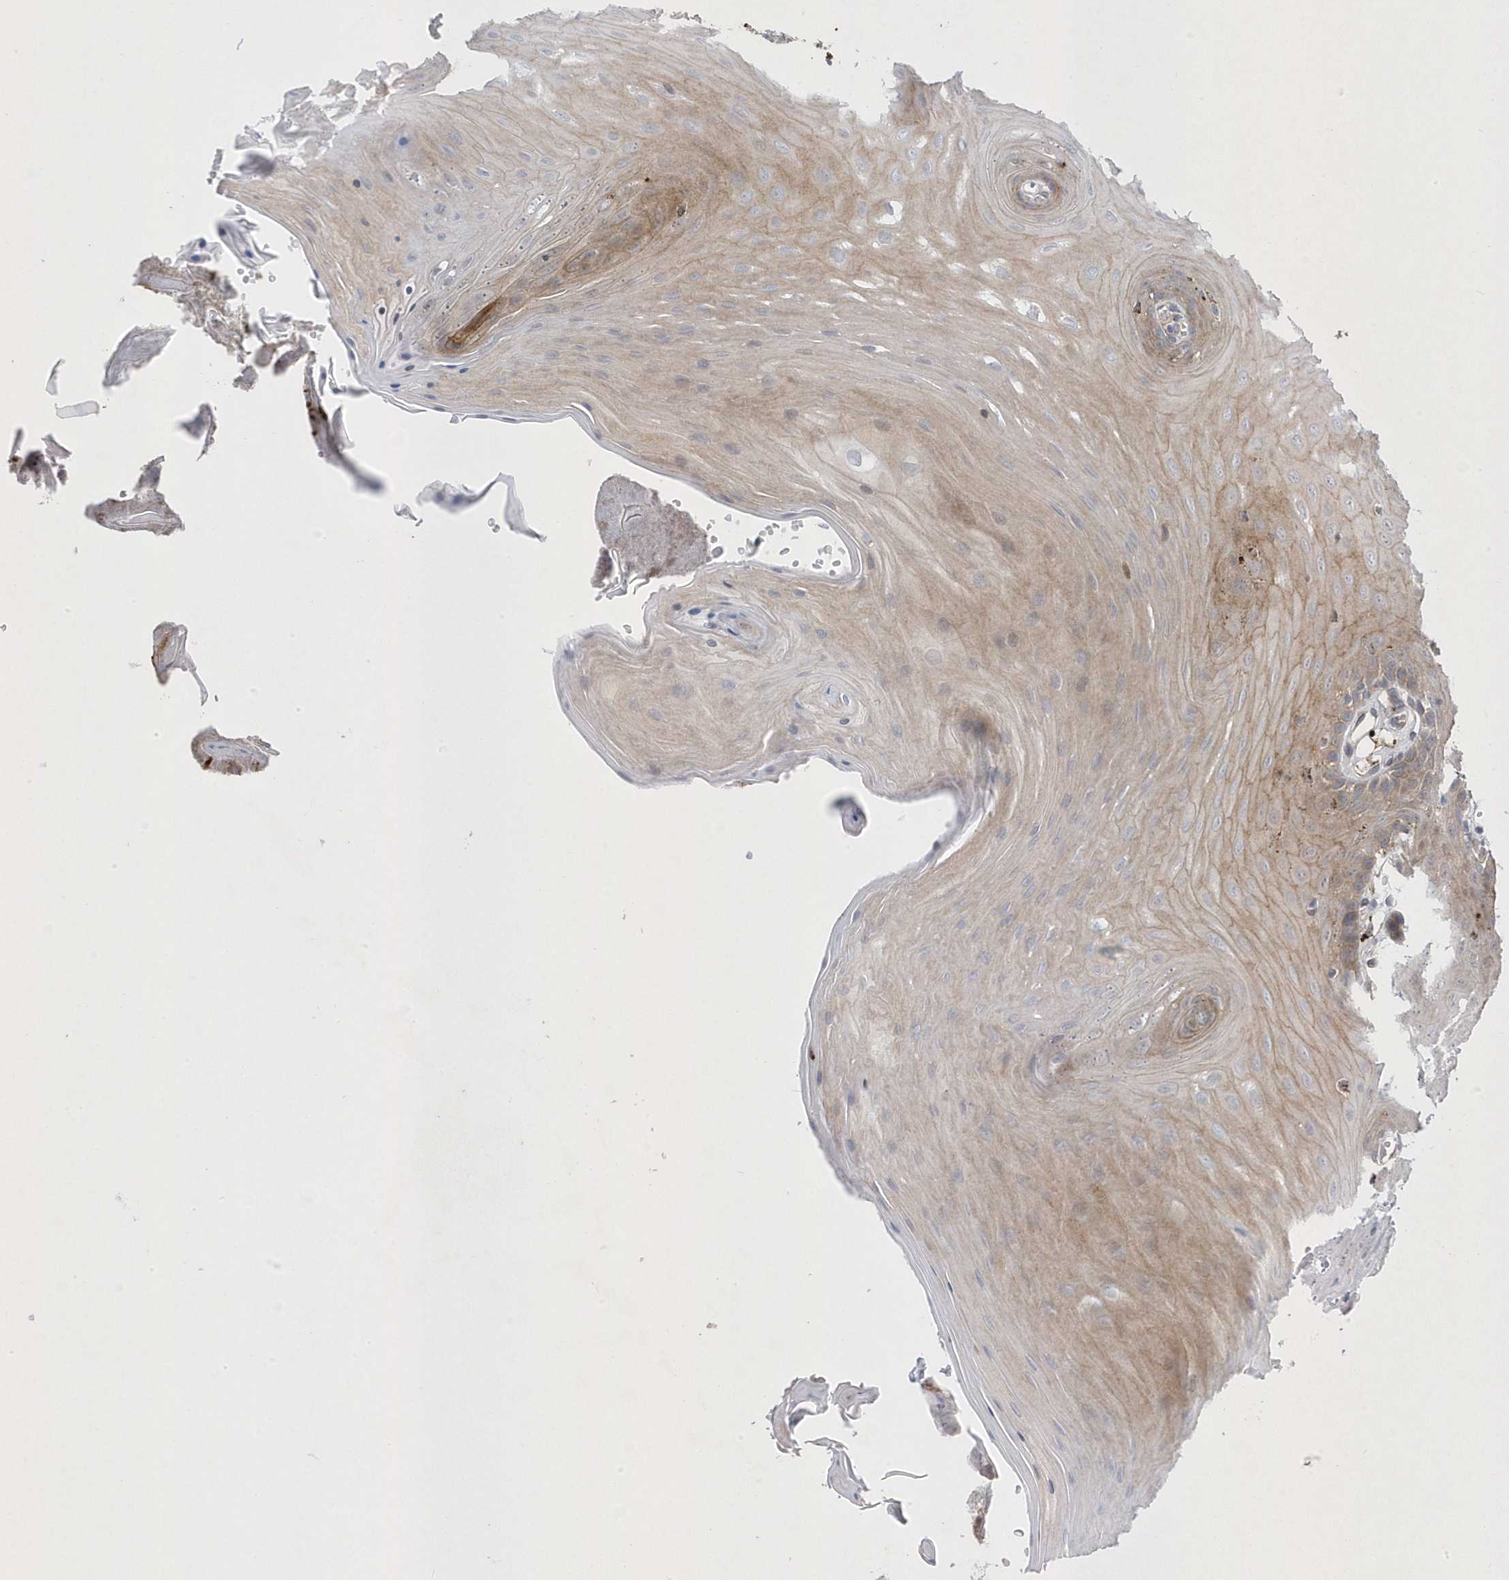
{"staining": {"intensity": "moderate", "quantity": "25%-75%", "location": "cytoplasmic/membranous"}, "tissue": "oral mucosa", "cell_type": "Squamous epithelial cells", "image_type": "normal", "snomed": [{"axis": "morphology", "description": "Normal tissue, NOS"}, {"axis": "morphology", "description": "Squamous cell carcinoma, NOS"}, {"axis": "topography", "description": "Skeletal muscle"}, {"axis": "topography", "description": "Oral tissue"}, {"axis": "topography", "description": "Salivary gland"}, {"axis": "topography", "description": "Head-Neck"}], "caption": "DAB (3,3'-diaminobenzidine) immunohistochemical staining of unremarkable human oral mucosa reveals moderate cytoplasmic/membranous protein staining in approximately 25%-75% of squamous epithelial cells.", "gene": "ANAPC1", "patient": {"sex": "male", "age": 54}}